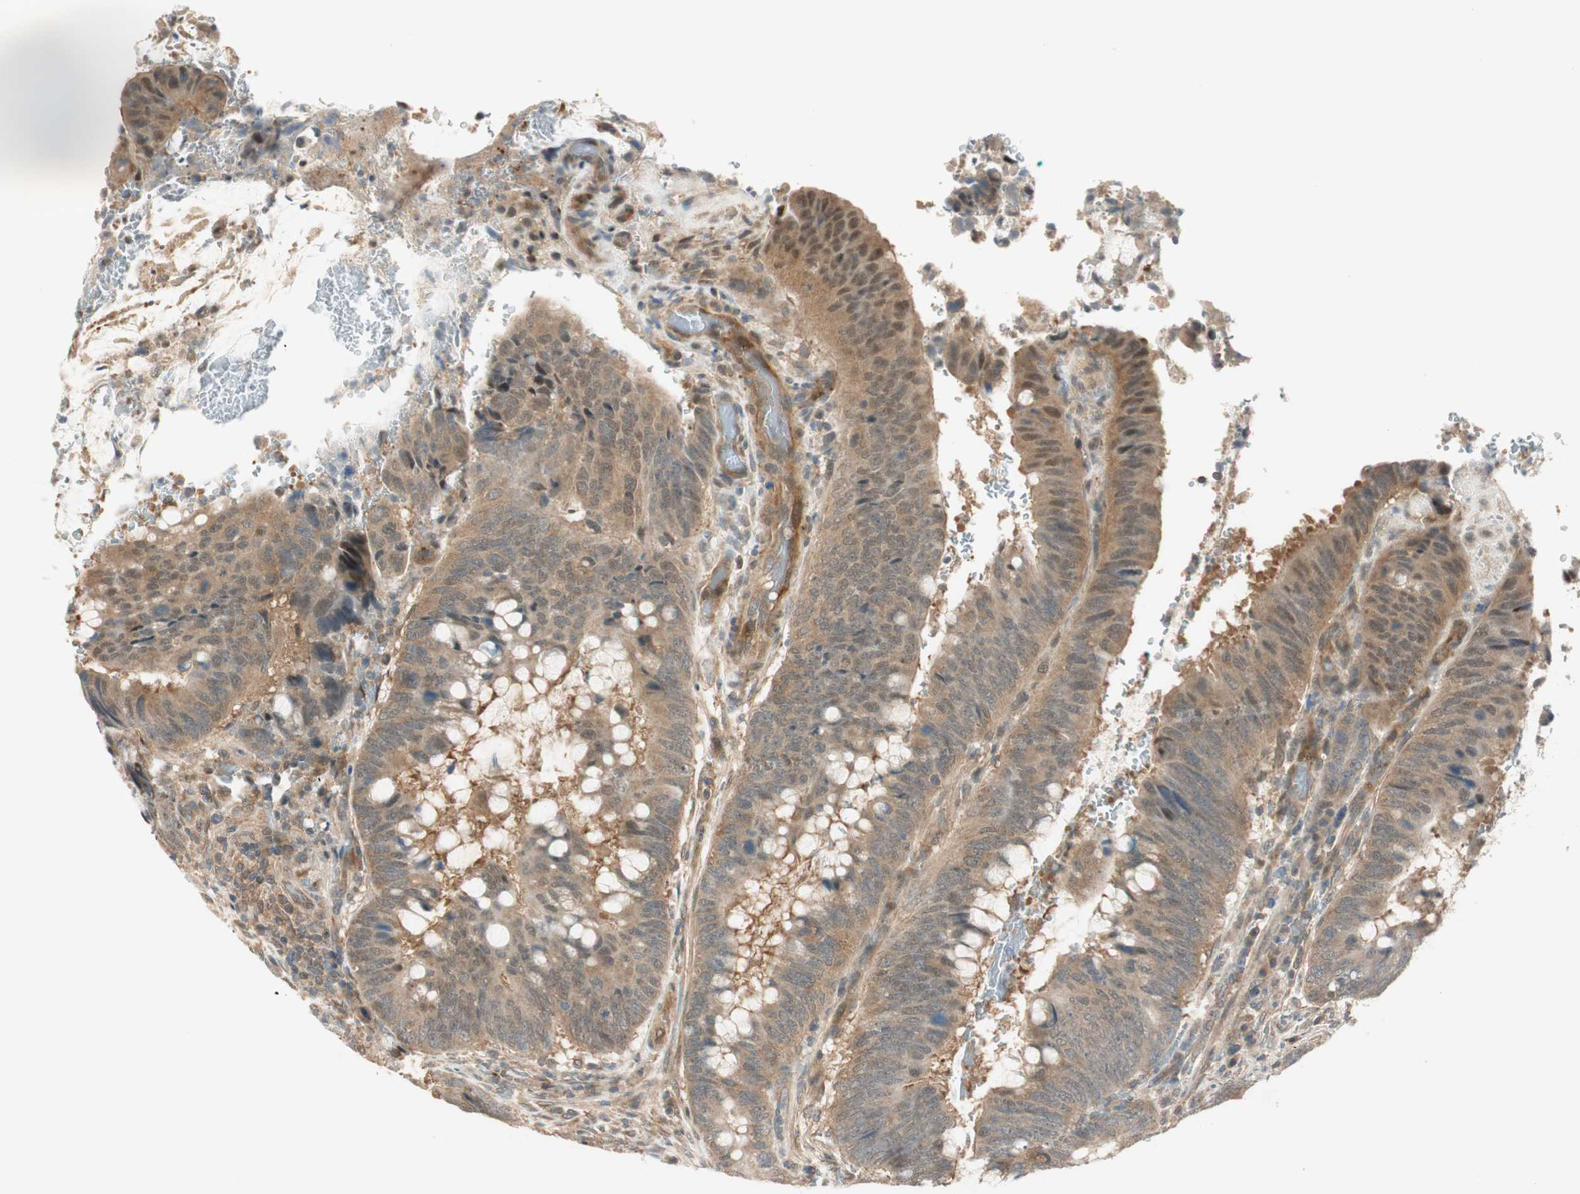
{"staining": {"intensity": "moderate", "quantity": ">75%", "location": "cytoplasmic/membranous,nuclear"}, "tissue": "colorectal cancer", "cell_type": "Tumor cells", "image_type": "cancer", "snomed": [{"axis": "morphology", "description": "Normal tissue, NOS"}, {"axis": "morphology", "description": "Adenocarcinoma, NOS"}, {"axis": "topography", "description": "Rectum"}, {"axis": "topography", "description": "Peripheral nerve tissue"}], "caption": "A medium amount of moderate cytoplasmic/membranous and nuclear expression is seen in approximately >75% of tumor cells in colorectal adenocarcinoma tissue. (Stains: DAB in brown, nuclei in blue, Microscopy: brightfield microscopy at high magnification).", "gene": "PSMD8", "patient": {"sex": "male", "age": 92}}